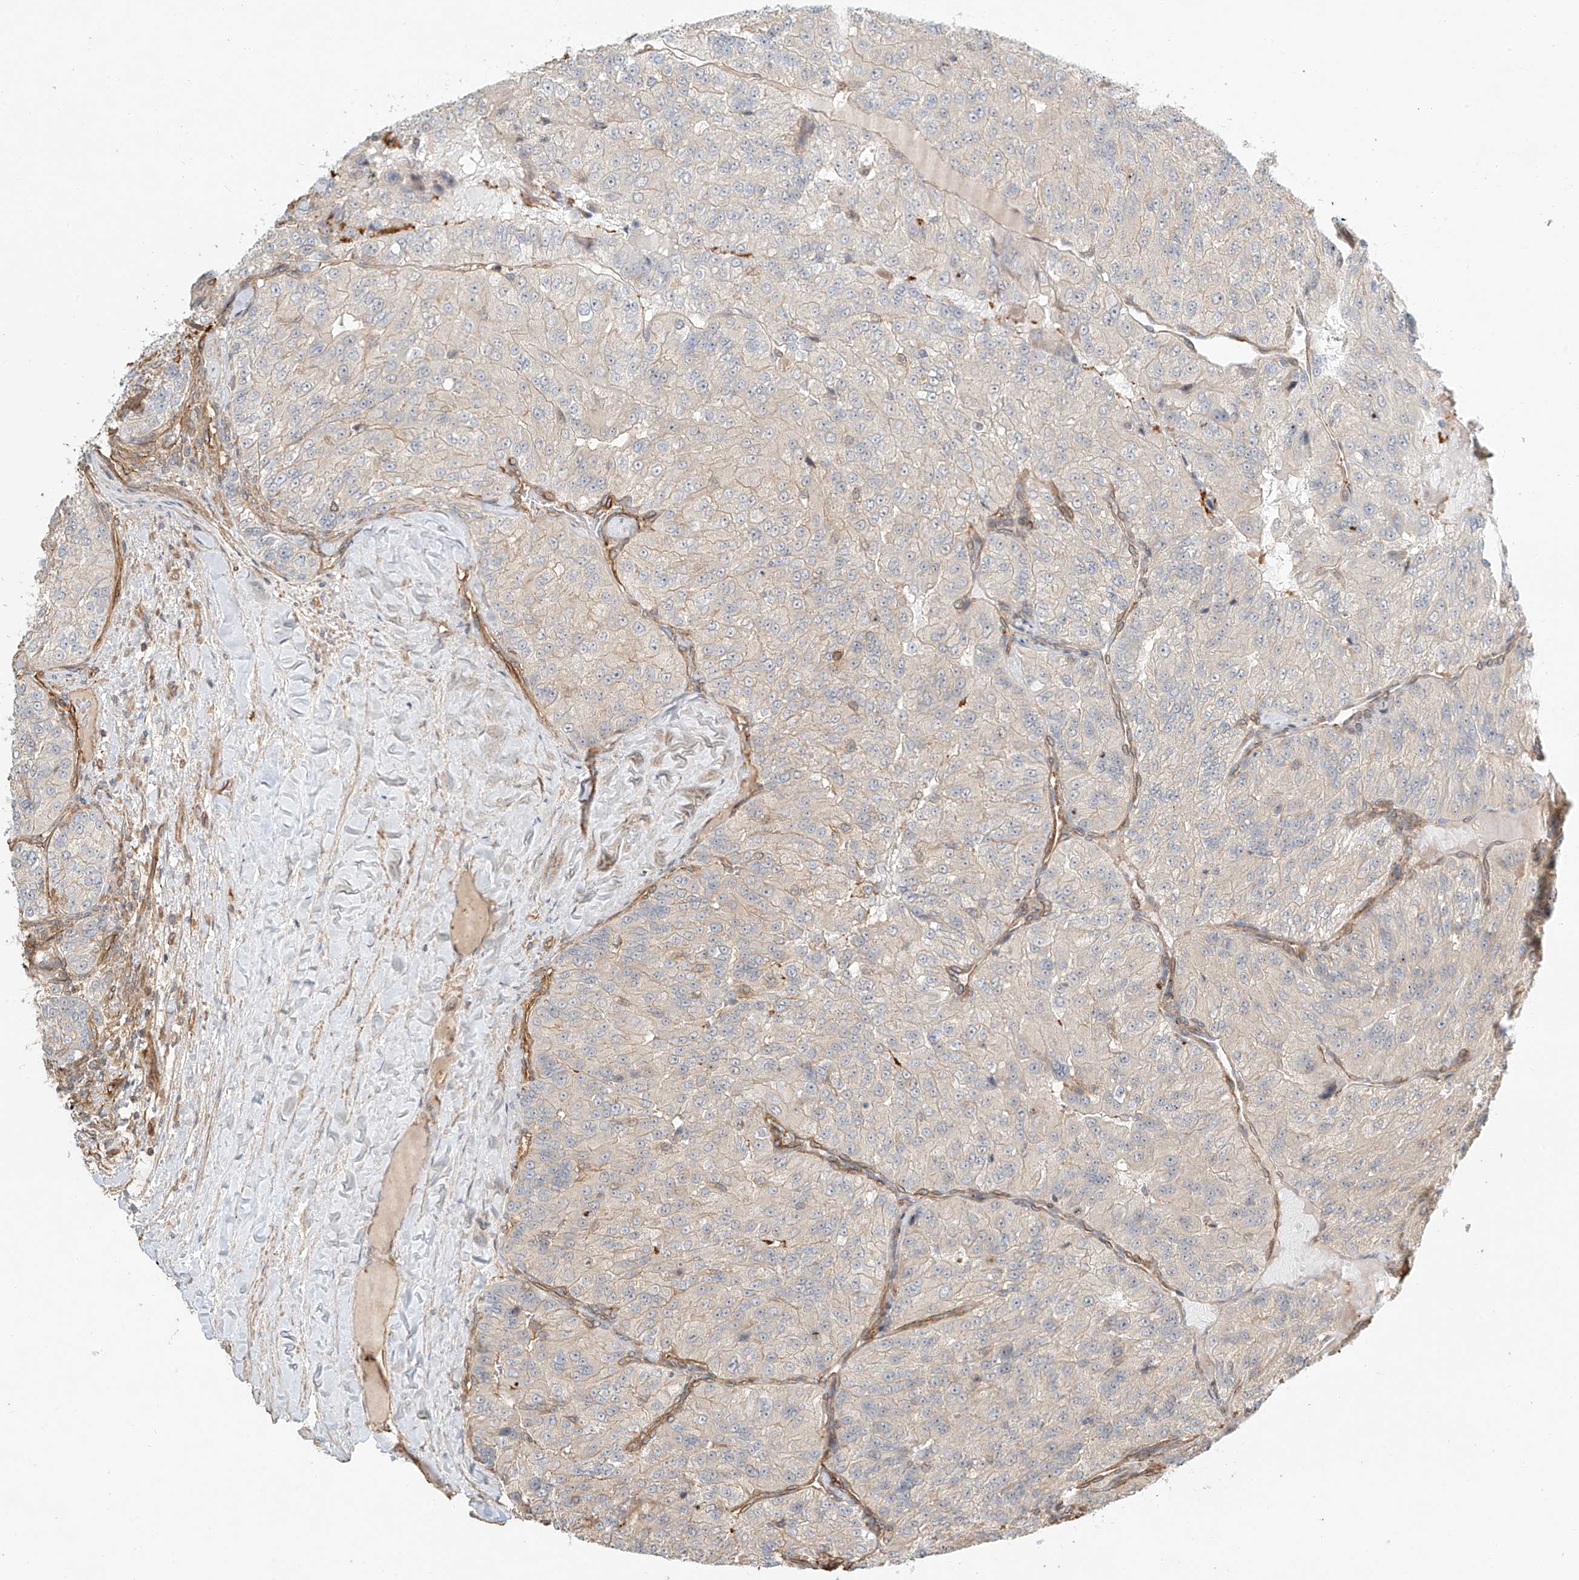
{"staining": {"intensity": "negative", "quantity": "none", "location": "none"}, "tissue": "renal cancer", "cell_type": "Tumor cells", "image_type": "cancer", "snomed": [{"axis": "morphology", "description": "Adenocarcinoma, NOS"}, {"axis": "topography", "description": "Kidney"}], "caption": "Immunohistochemistry micrograph of neoplastic tissue: human adenocarcinoma (renal) stained with DAB demonstrates no significant protein positivity in tumor cells.", "gene": "CSMD3", "patient": {"sex": "female", "age": 63}}